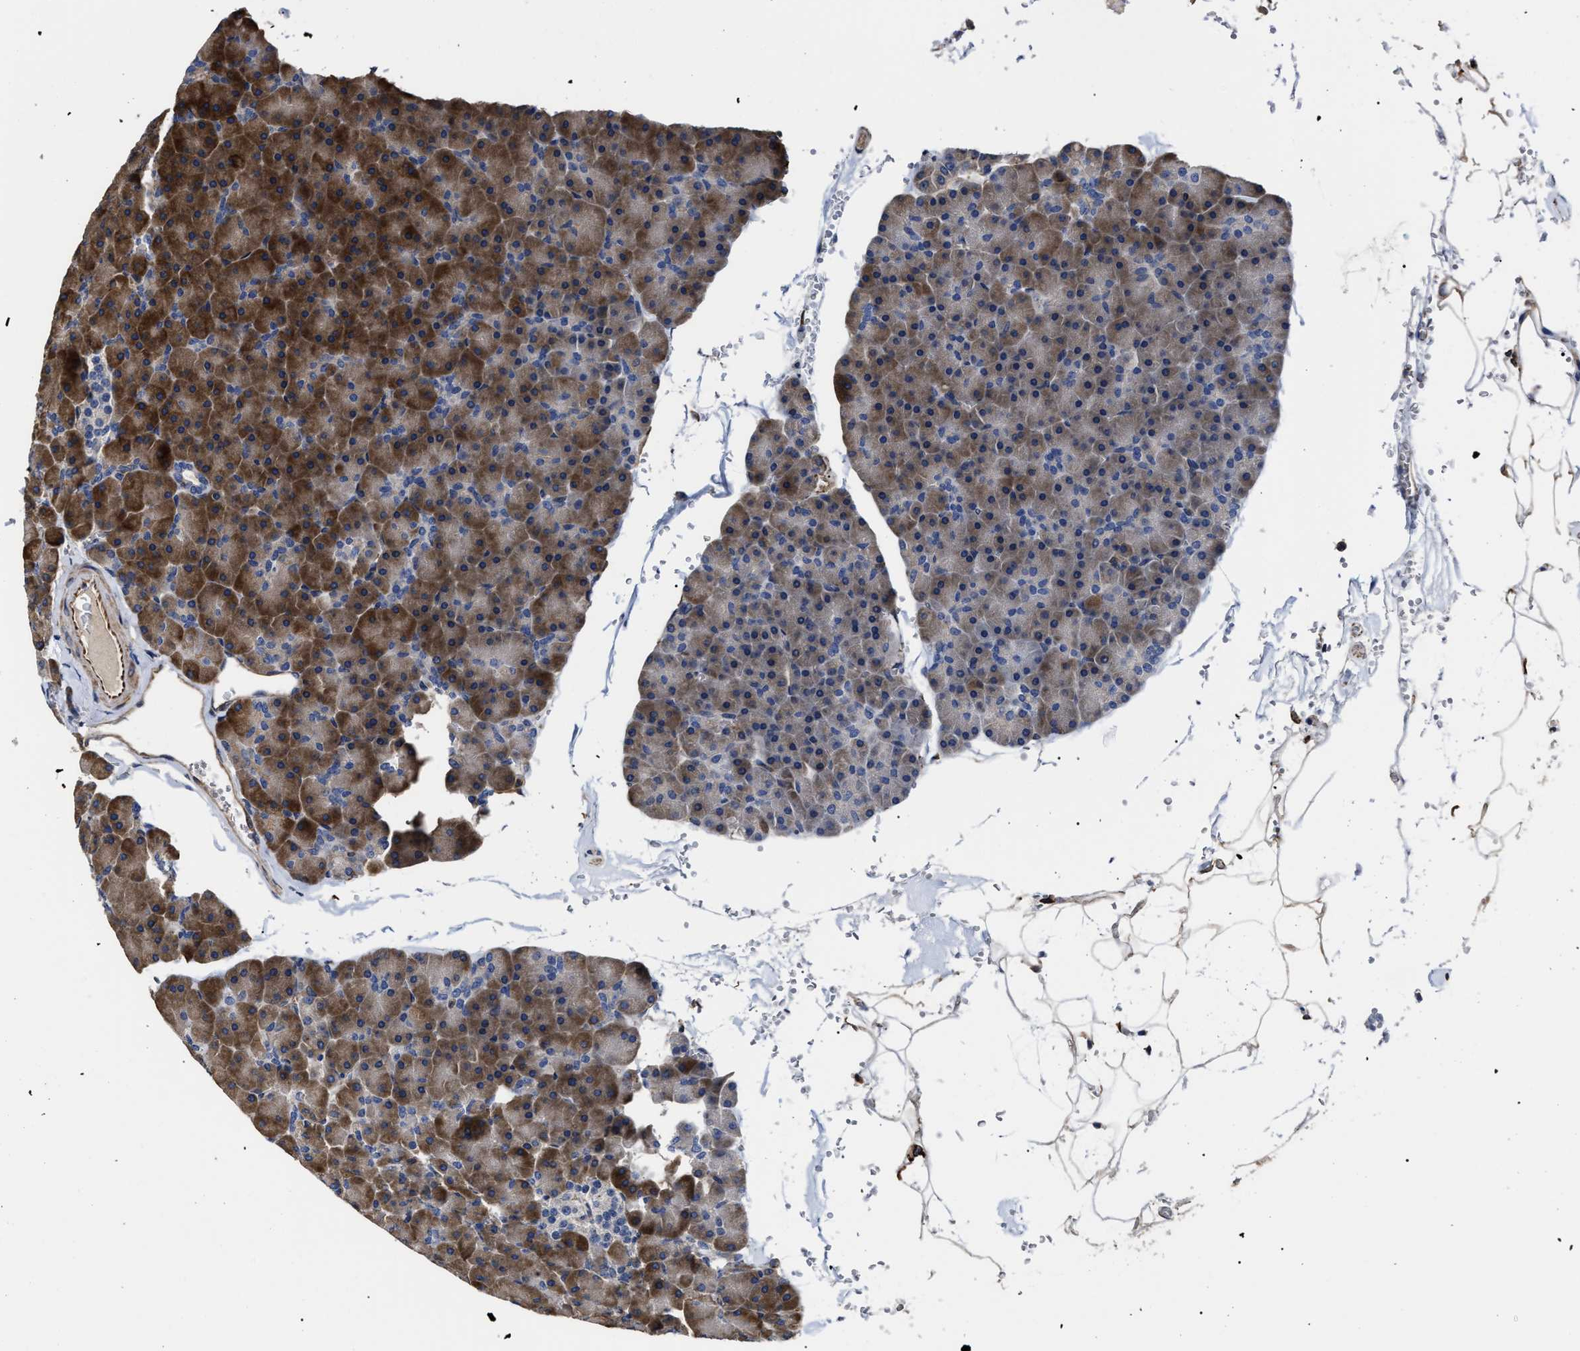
{"staining": {"intensity": "strong", "quantity": ">75%", "location": "cytoplasmic/membranous"}, "tissue": "pancreas", "cell_type": "Exocrine glandular cells", "image_type": "normal", "snomed": [{"axis": "morphology", "description": "Normal tissue, NOS"}, {"axis": "topography", "description": "Pancreas"}], "caption": "Immunohistochemistry (IHC) micrograph of normal human pancreas stained for a protein (brown), which demonstrates high levels of strong cytoplasmic/membranous staining in about >75% of exocrine glandular cells.", "gene": "TSPAN33", "patient": {"sex": "male", "age": 35}}